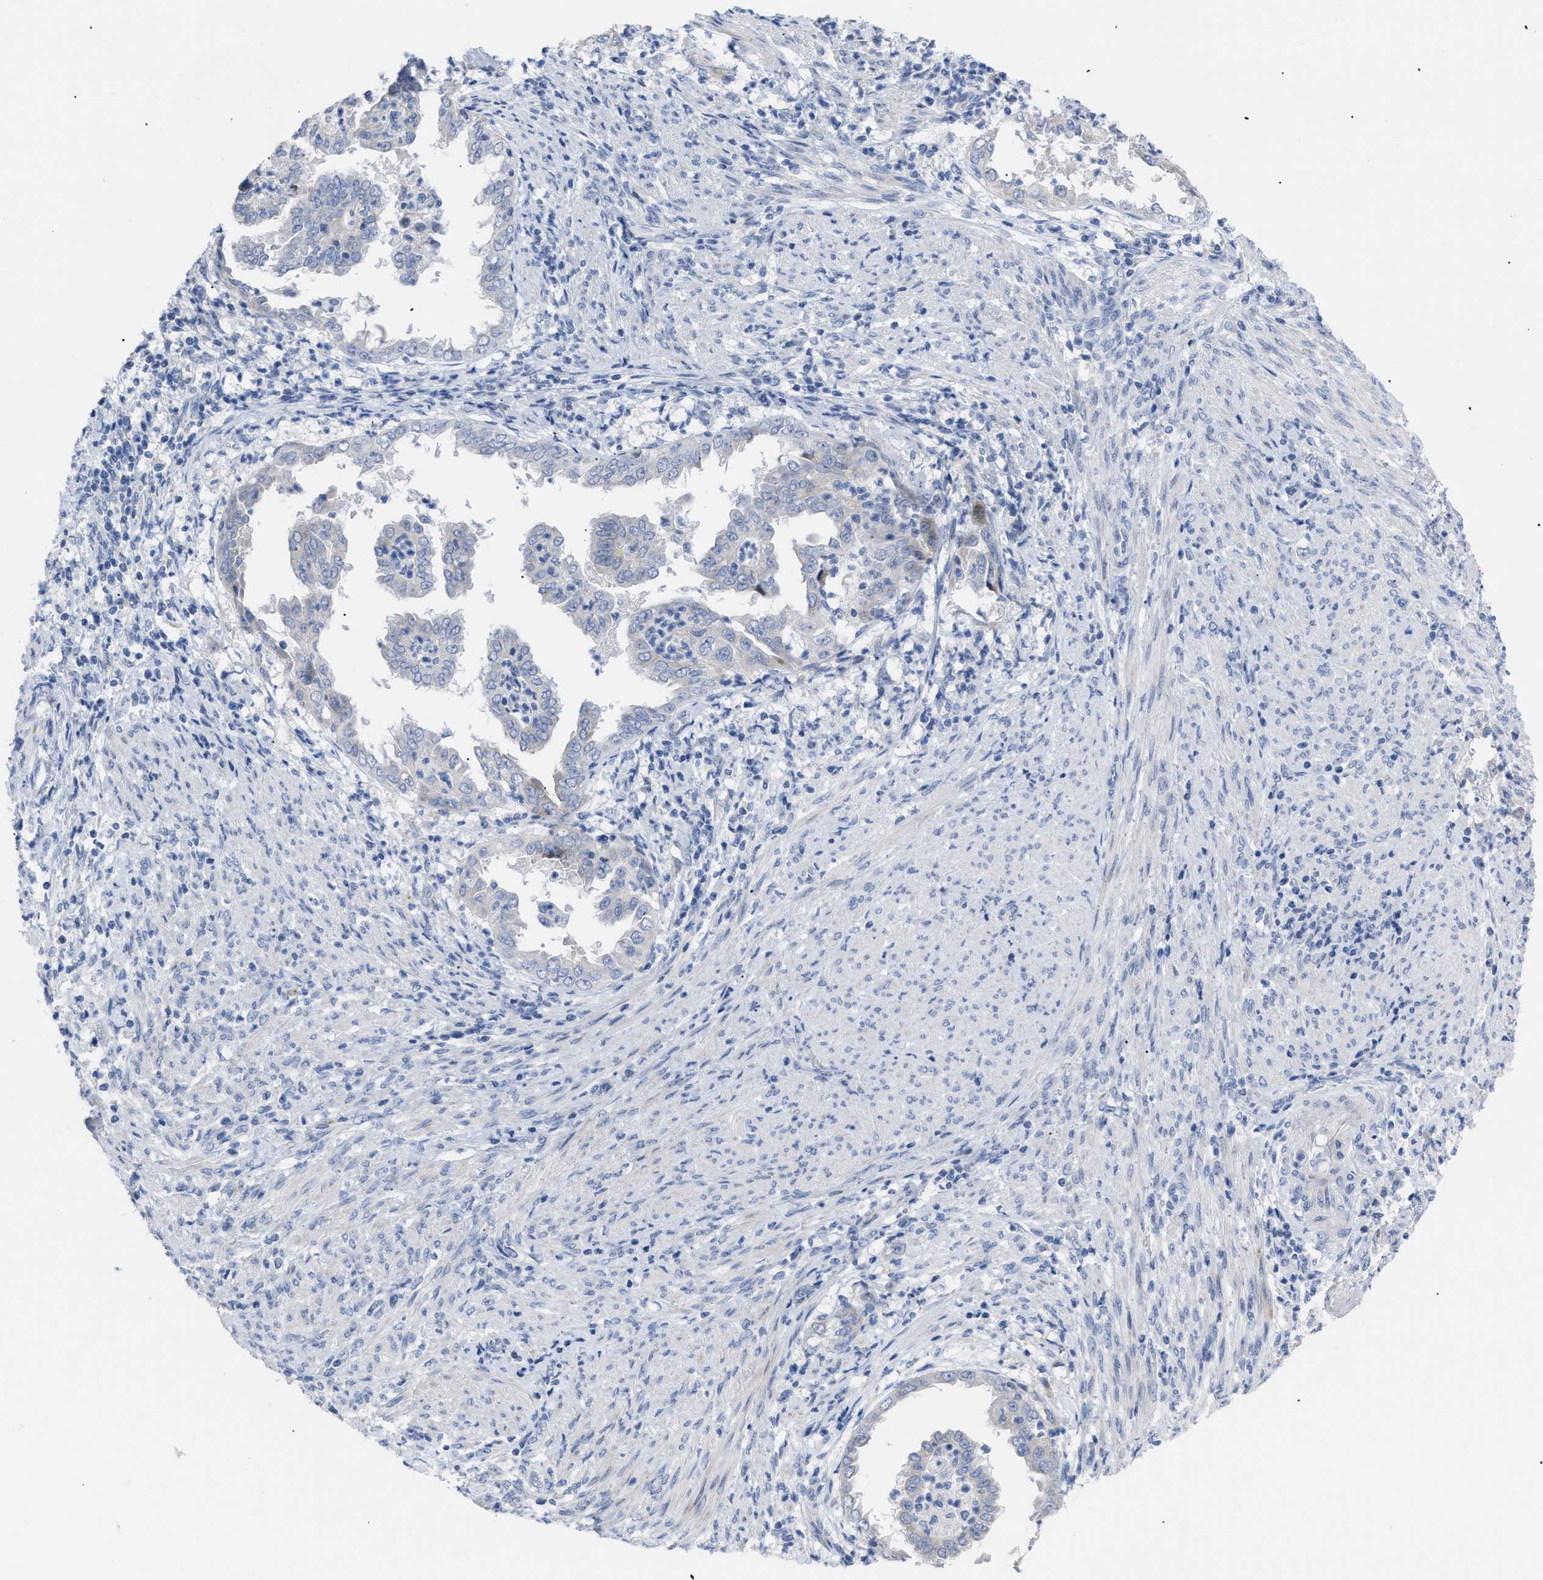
{"staining": {"intensity": "negative", "quantity": "none", "location": "none"}, "tissue": "endometrial cancer", "cell_type": "Tumor cells", "image_type": "cancer", "snomed": [{"axis": "morphology", "description": "Adenocarcinoma, NOS"}, {"axis": "topography", "description": "Endometrium"}], "caption": "Endometrial adenocarcinoma was stained to show a protein in brown. There is no significant staining in tumor cells. (DAB (3,3'-diaminobenzidine) immunohistochemistry (IHC), high magnification).", "gene": "CAV3", "patient": {"sex": "female", "age": 85}}